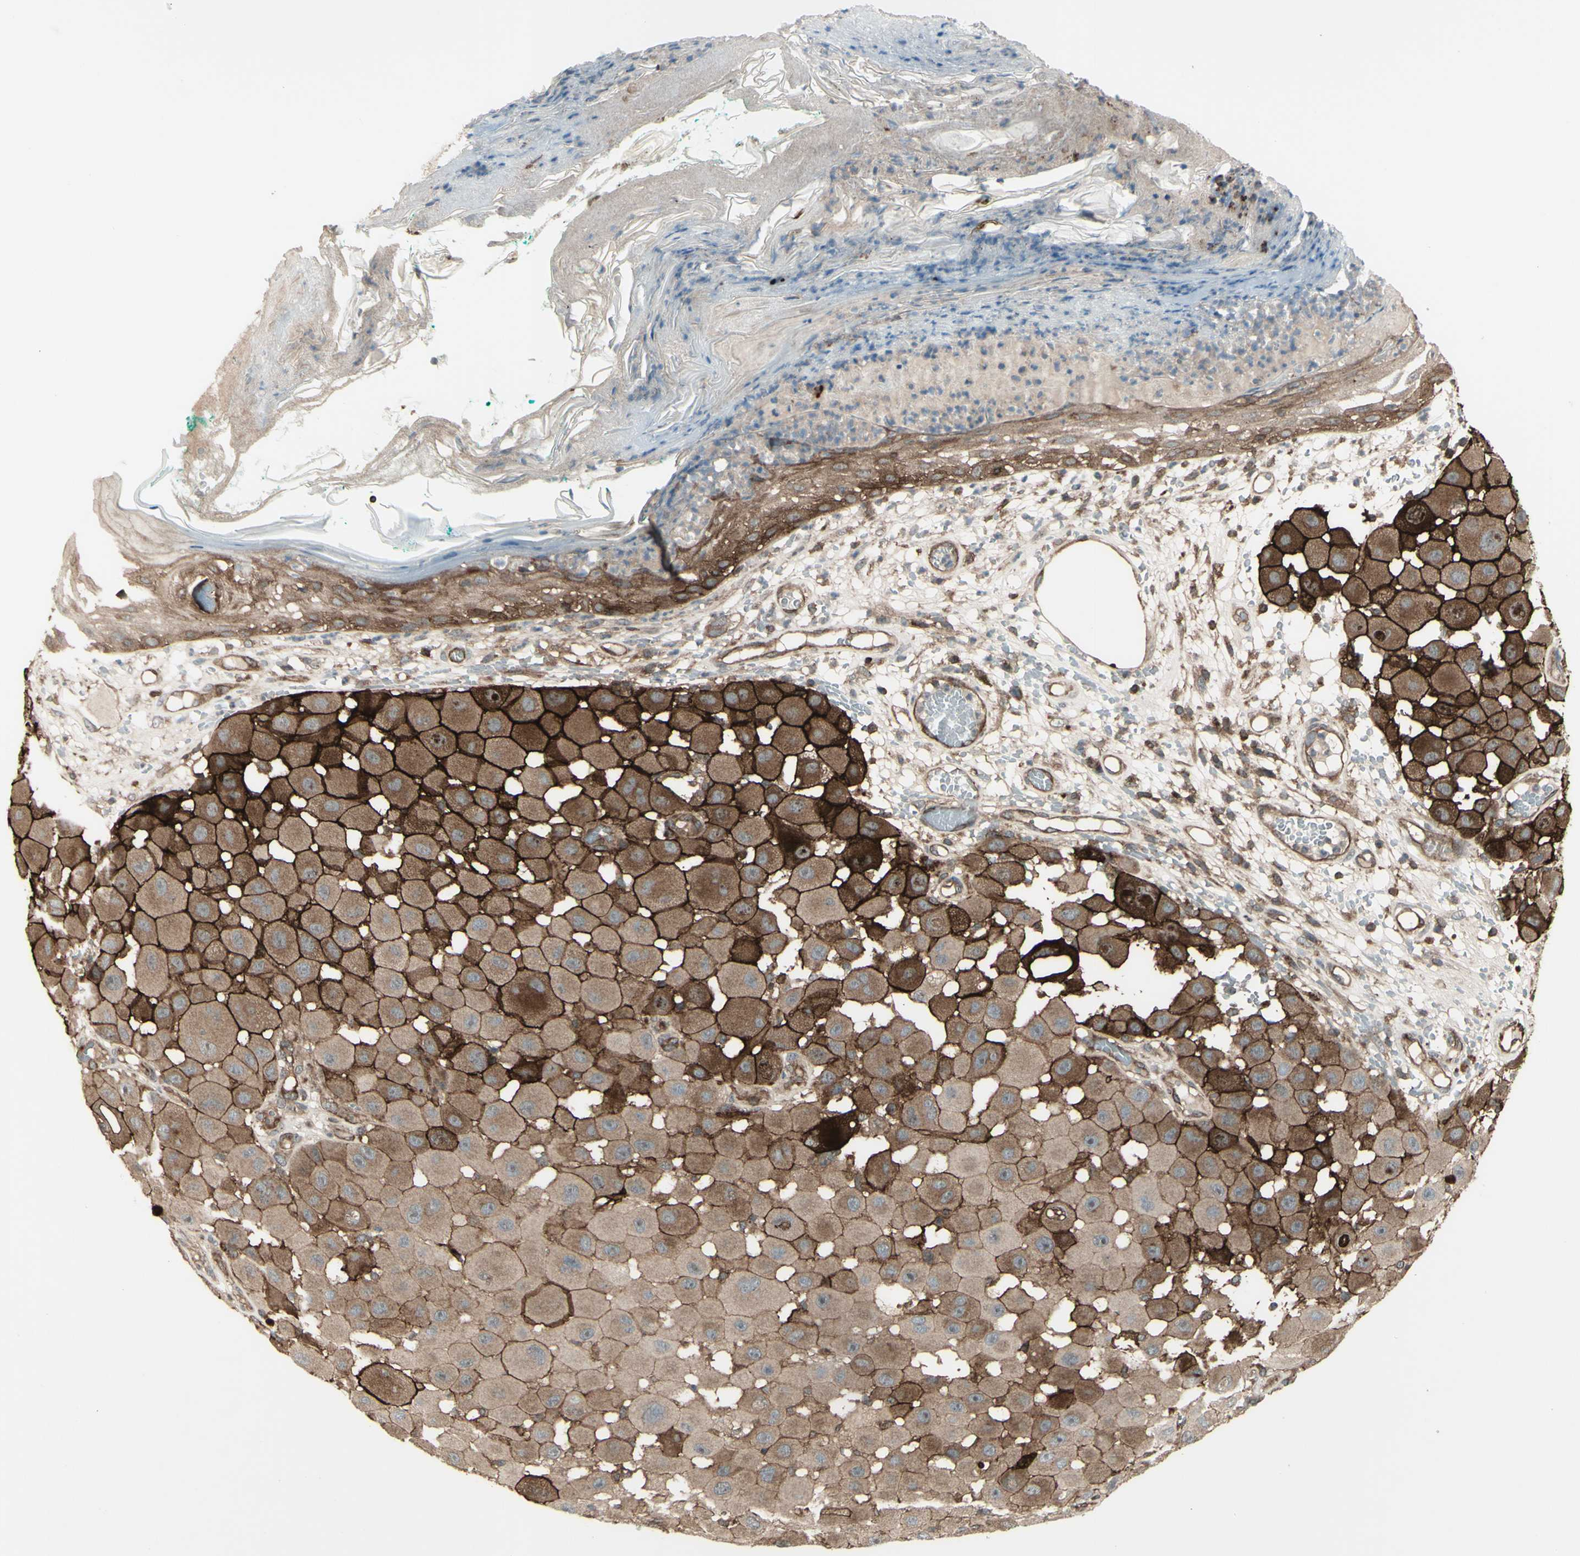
{"staining": {"intensity": "strong", "quantity": ">75%", "location": "cytoplasmic/membranous"}, "tissue": "melanoma", "cell_type": "Tumor cells", "image_type": "cancer", "snomed": [{"axis": "morphology", "description": "Malignant melanoma, NOS"}, {"axis": "topography", "description": "Skin"}], "caption": "Protein expression analysis of human malignant melanoma reveals strong cytoplasmic/membranous expression in approximately >75% of tumor cells. (Stains: DAB in brown, nuclei in blue, Microscopy: brightfield microscopy at high magnification).", "gene": "FXYD5", "patient": {"sex": "female", "age": 81}}